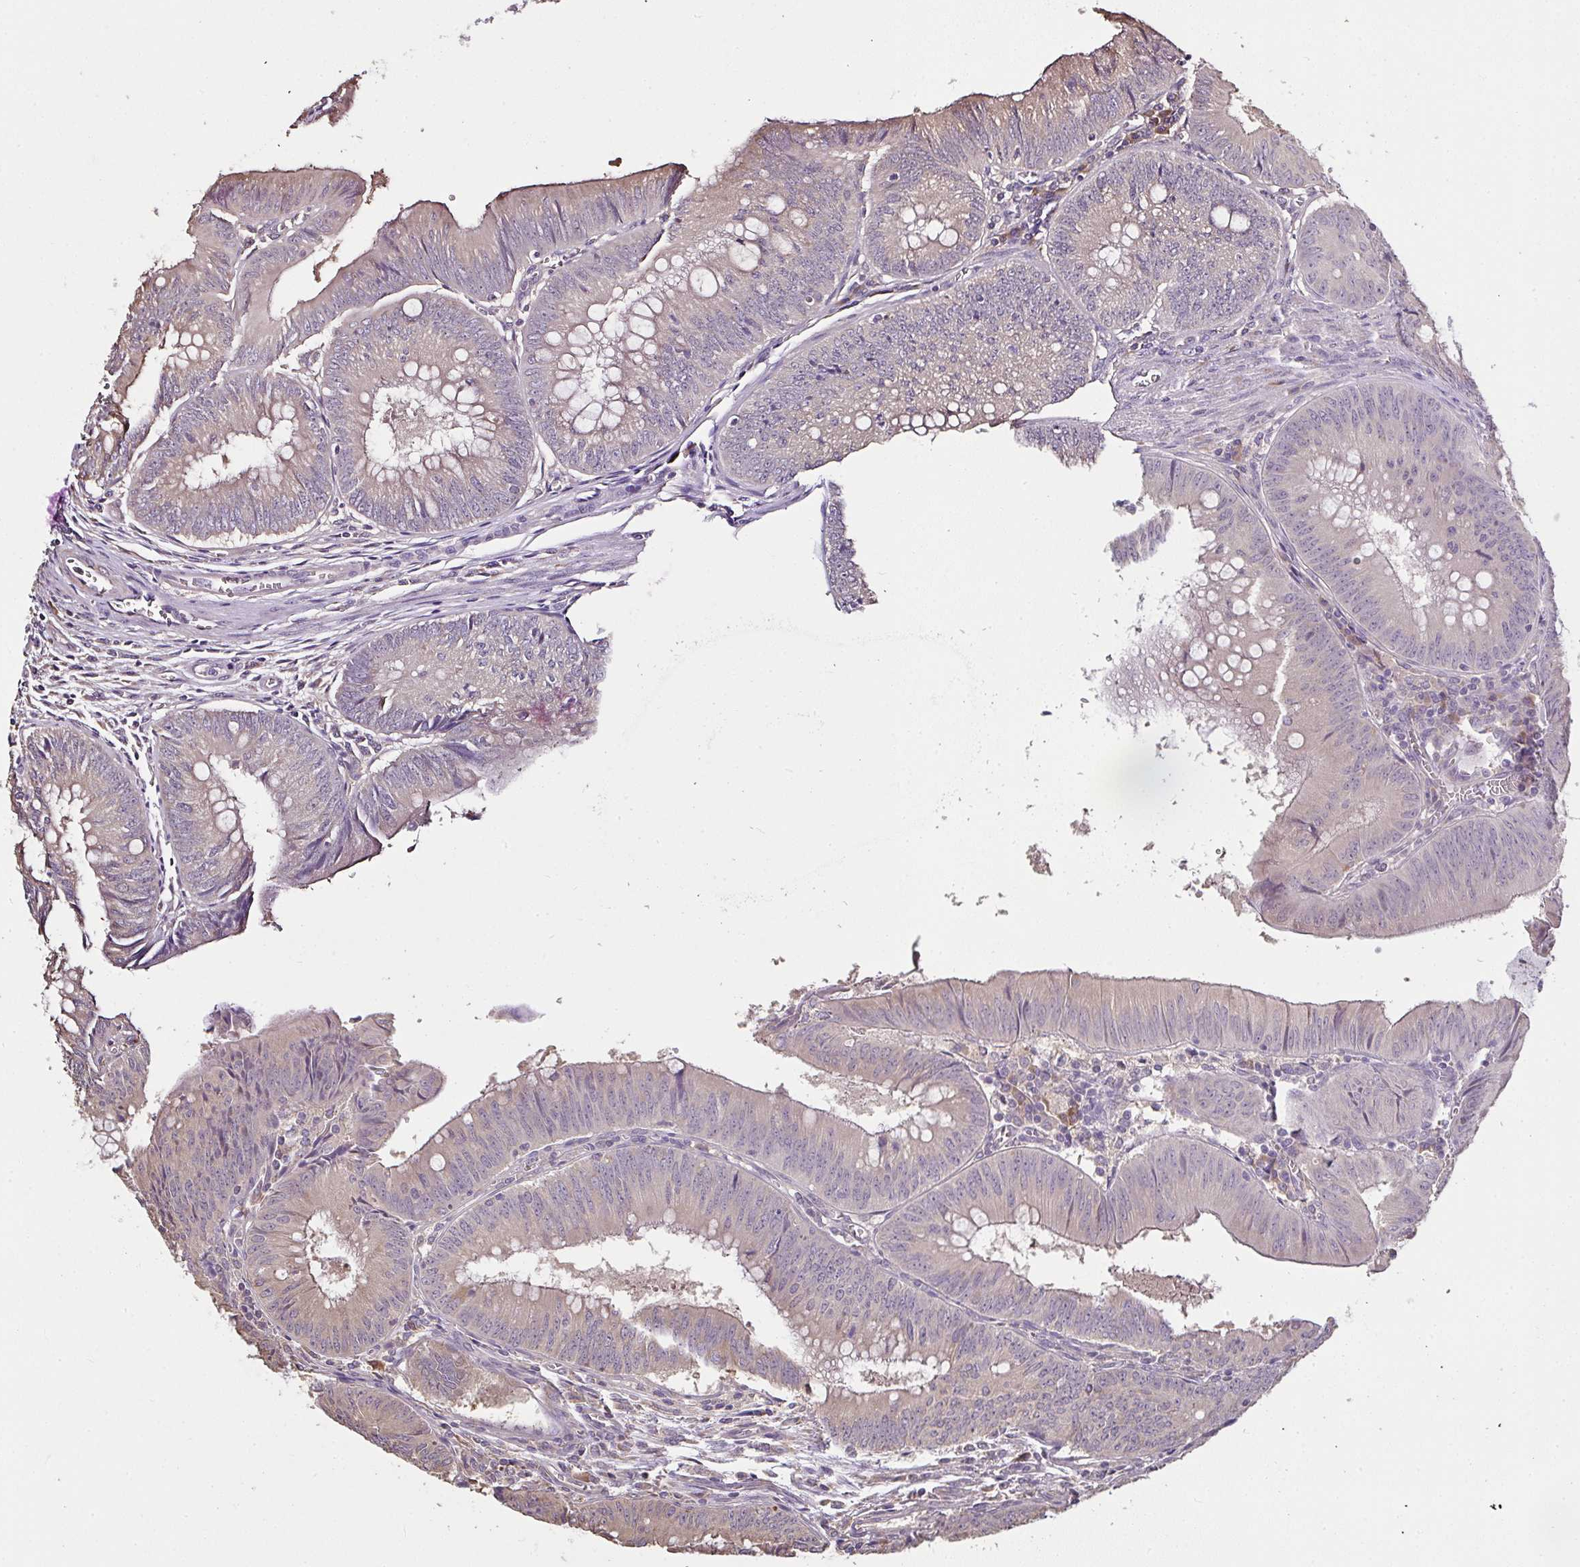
{"staining": {"intensity": "weak", "quantity": "<25%", "location": "cytoplasmic/membranous"}, "tissue": "colorectal cancer", "cell_type": "Tumor cells", "image_type": "cancer", "snomed": [{"axis": "morphology", "description": "Adenocarcinoma, NOS"}, {"axis": "topography", "description": "Rectum"}], "caption": "A micrograph of human colorectal adenocarcinoma is negative for staining in tumor cells.", "gene": "BRINP3", "patient": {"sex": "female", "age": 72}}